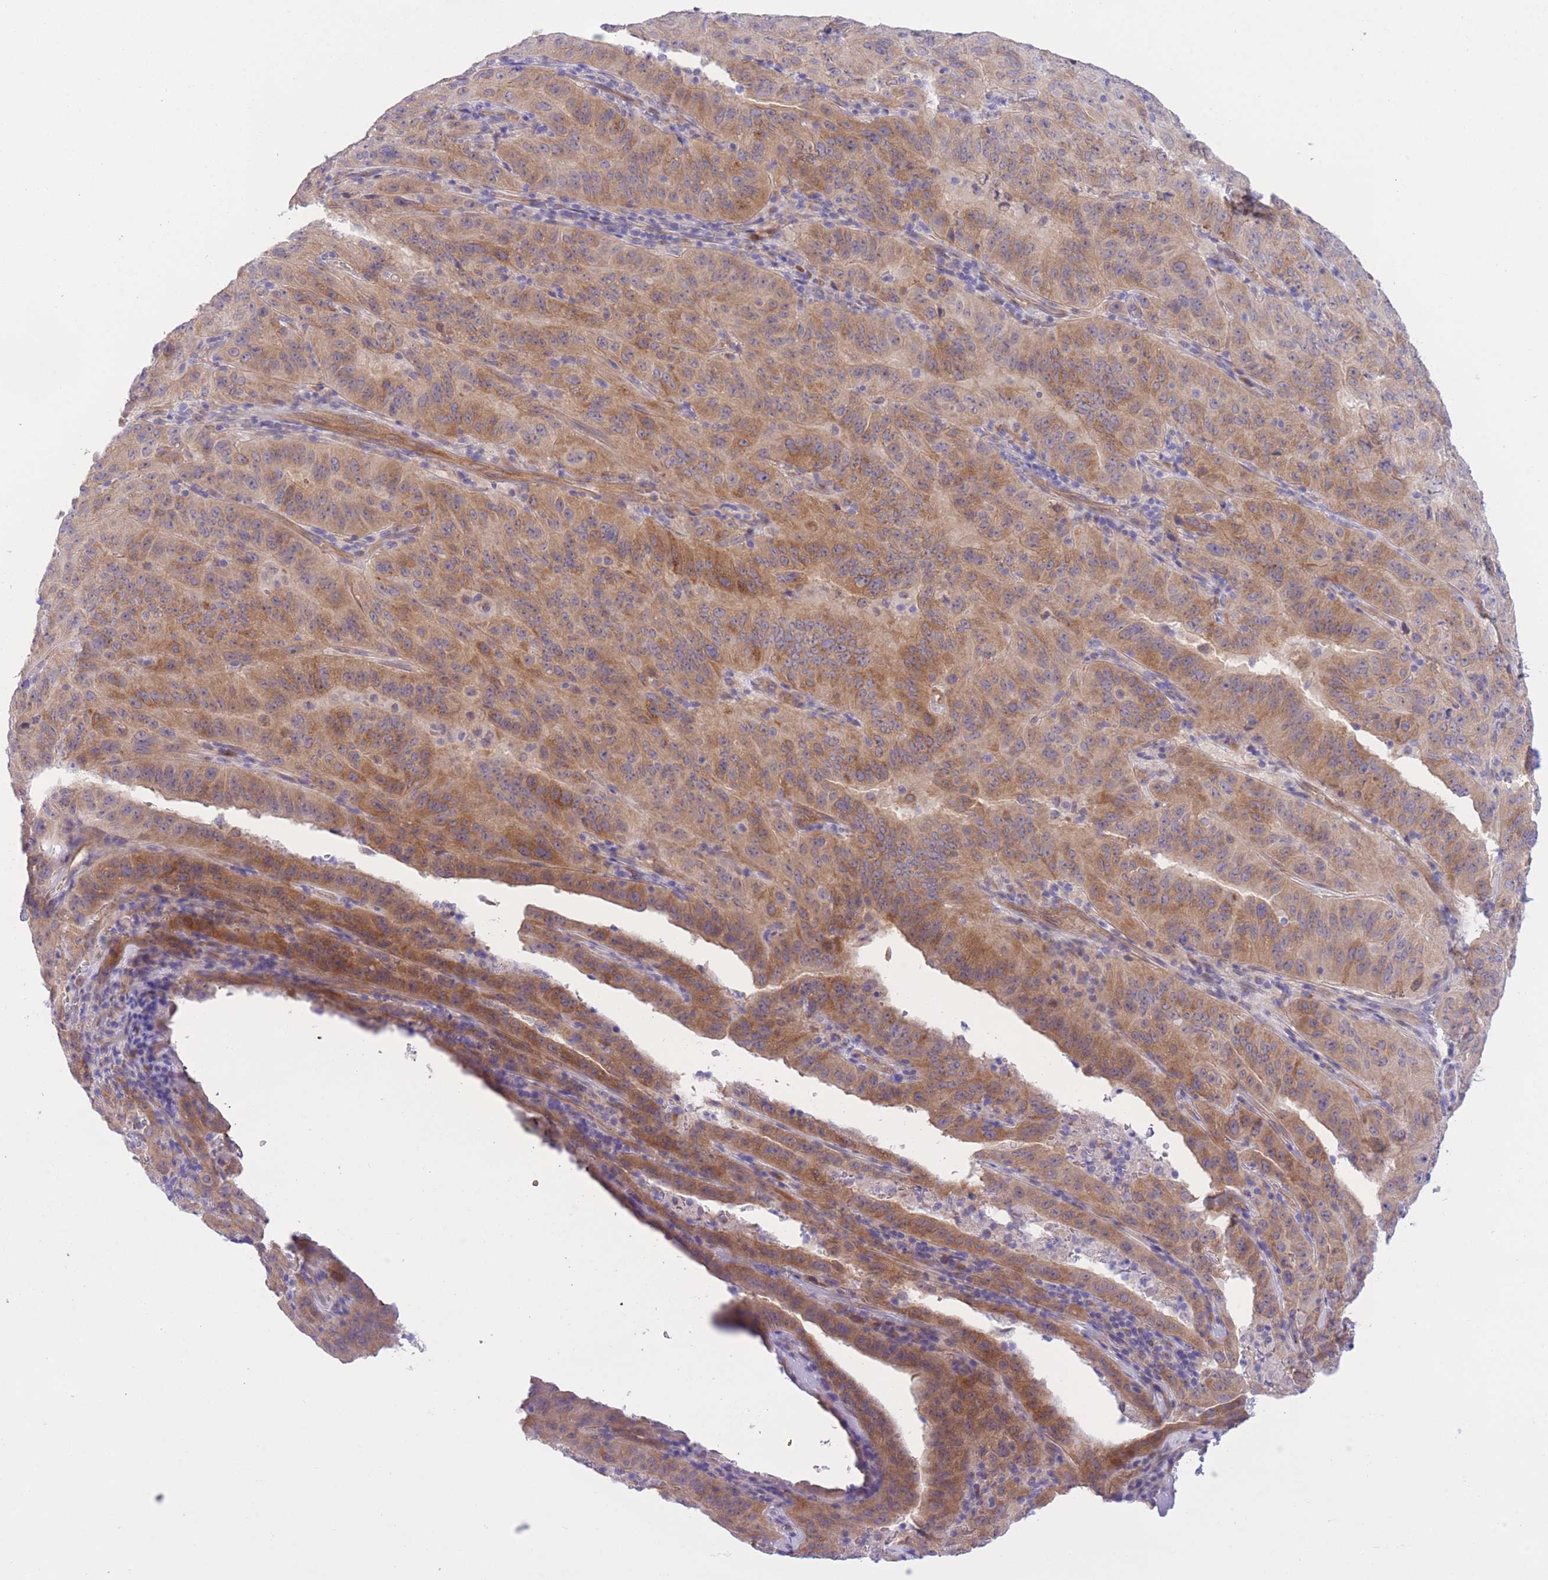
{"staining": {"intensity": "moderate", "quantity": ">75%", "location": "cytoplasmic/membranous"}, "tissue": "pancreatic cancer", "cell_type": "Tumor cells", "image_type": "cancer", "snomed": [{"axis": "morphology", "description": "Adenocarcinoma, NOS"}, {"axis": "topography", "description": "Pancreas"}], "caption": "IHC (DAB) staining of adenocarcinoma (pancreatic) demonstrates moderate cytoplasmic/membranous protein positivity in about >75% of tumor cells.", "gene": "WWOX", "patient": {"sex": "male", "age": 63}}